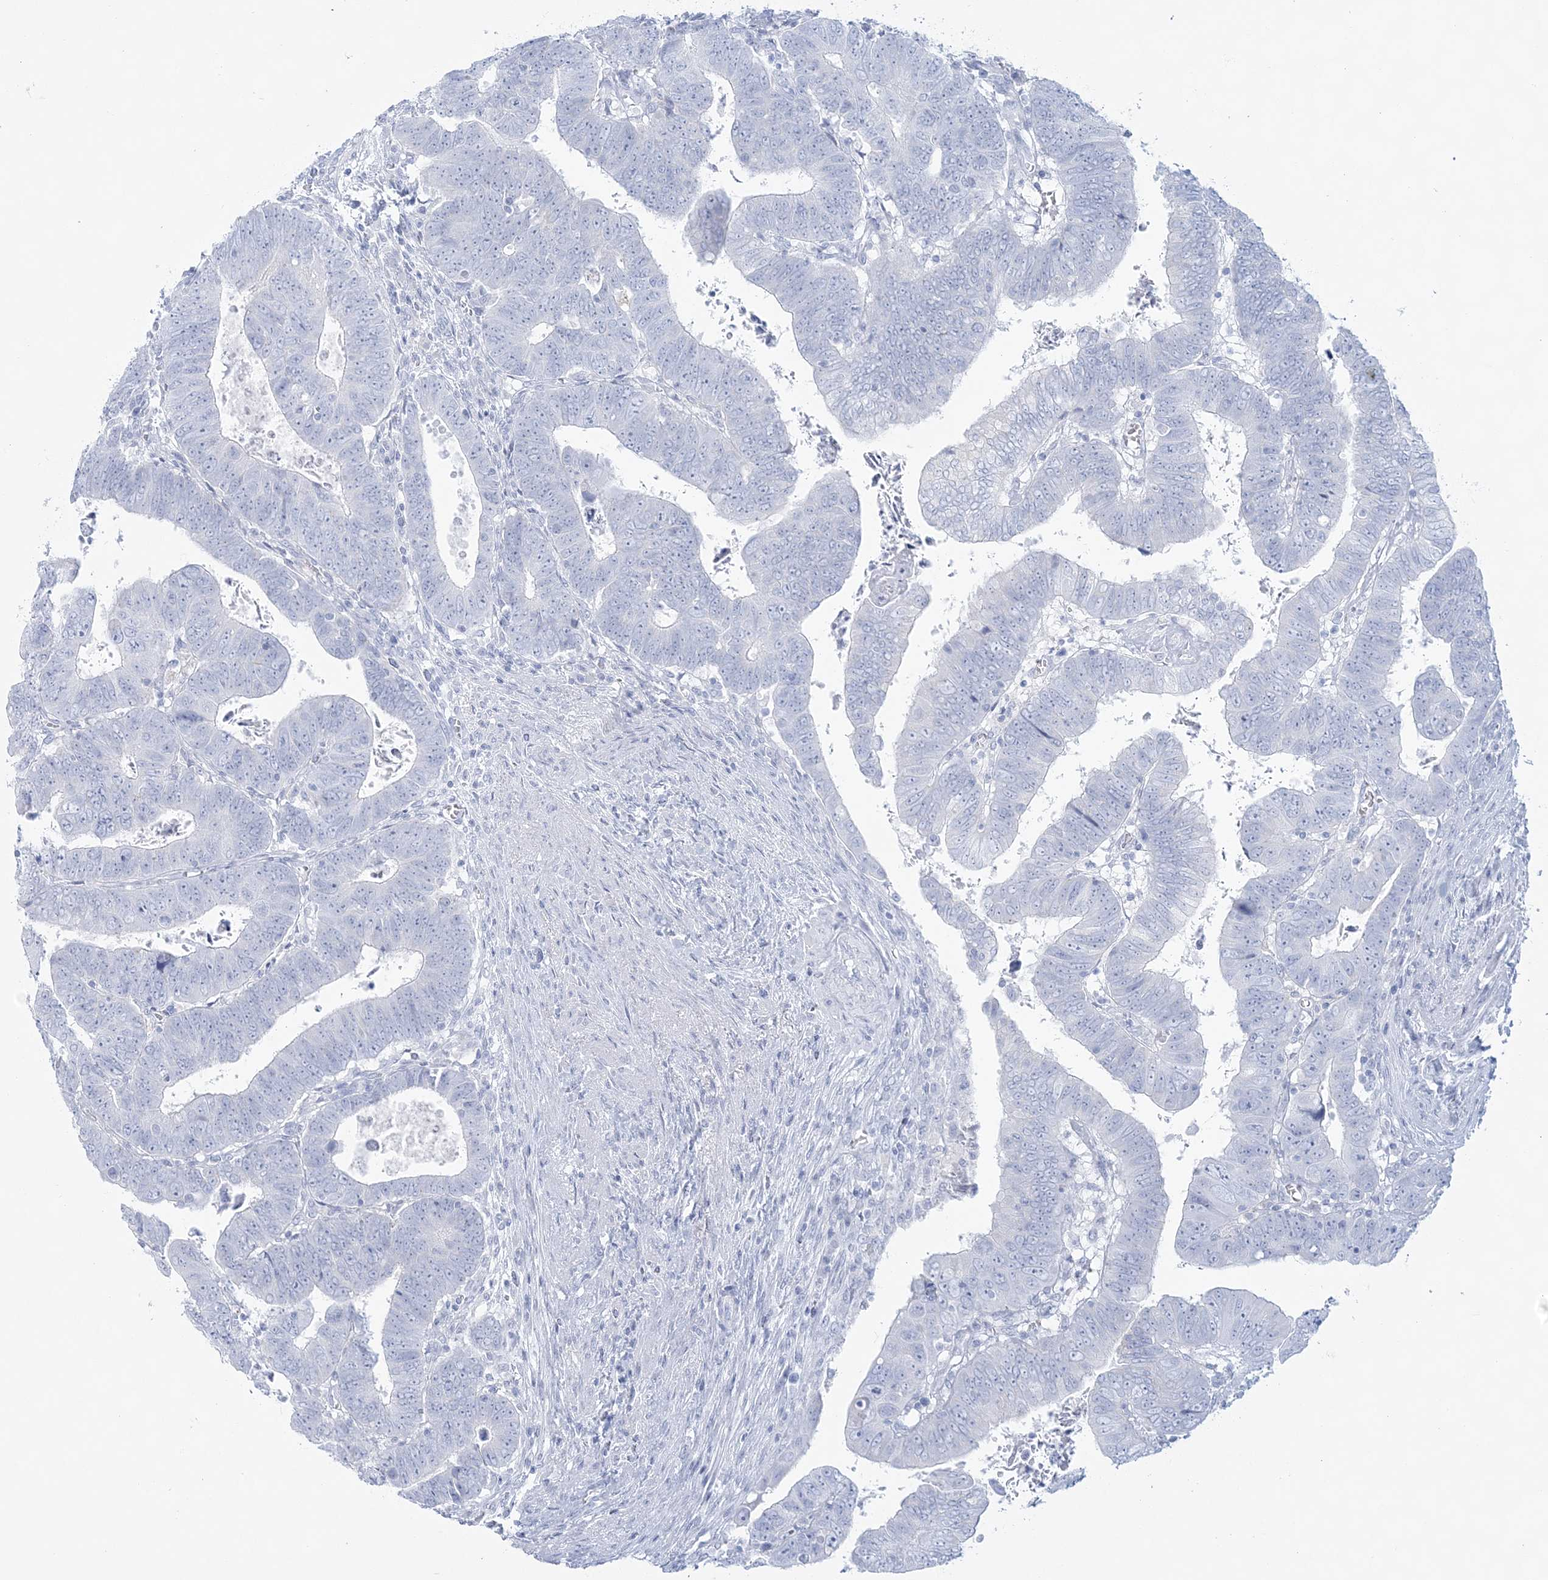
{"staining": {"intensity": "negative", "quantity": "none", "location": "none"}, "tissue": "colorectal cancer", "cell_type": "Tumor cells", "image_type": "cancer", "snomed": [{"axis": "morphology", "description": "Normal tissue, NOS"}, {"axis": "morphology", "description": "Adenocarcinoma, NOS"}, {"axis": "topography", "description": "Rectum"}], "caption": "An image of colorectal adenocarcinoma stained for a protein demonstrates no brown staining in tumor cells. Brightfield microscopy of IHC stained with DAB (3,3'-diaminobenzidine) (brown) and hematoxylin (blue), captured at high magnification.", "gene": "ADGB", "patient": {"sex": "female", "age": 65}}